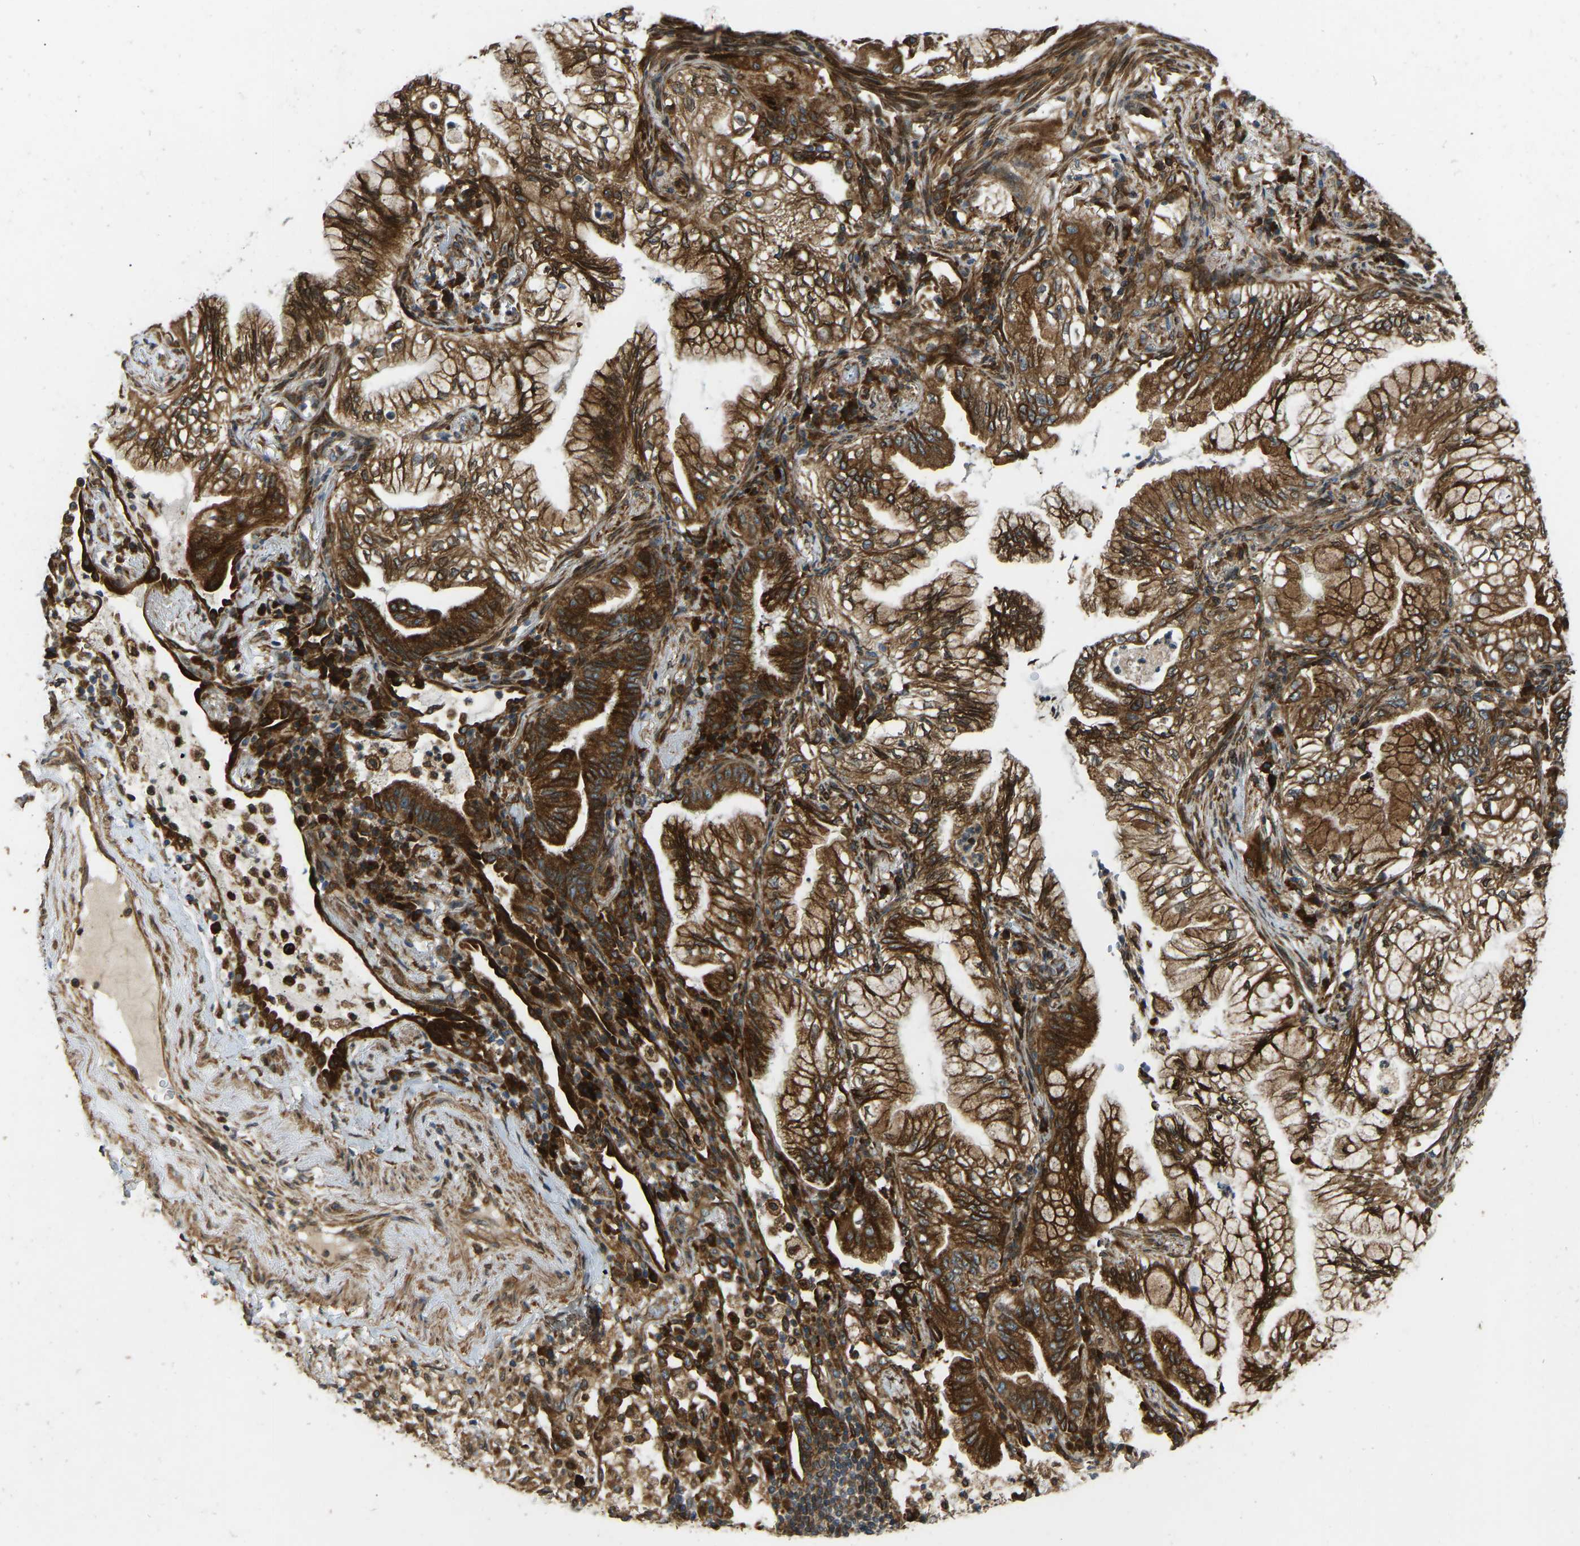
{"staining": {"intensity": "strong", "quantity": ">75%", "location": "cytoplasmic/membranous"}, "tissue": "lung cancer", "cell_type": "Tumor cells", "image_type": "cancer", "snomed": [{"axis": "morphology", "description": "Adenocarcinoma, NOS"}, {"axis": "topography", "description": "Lung"}], "caption": "Adenocarcinoma (lung) was stained to show a protein in brown. There is high levels of strong cytoplasmic/membranous positivity in about >75% of tumor cells. (DAB (3,3'-diaminobenzidine) IHC with brightfield microscopy, high magnification).", "gene": "OS9", "patient": {"sex": "female", "age": 70}}